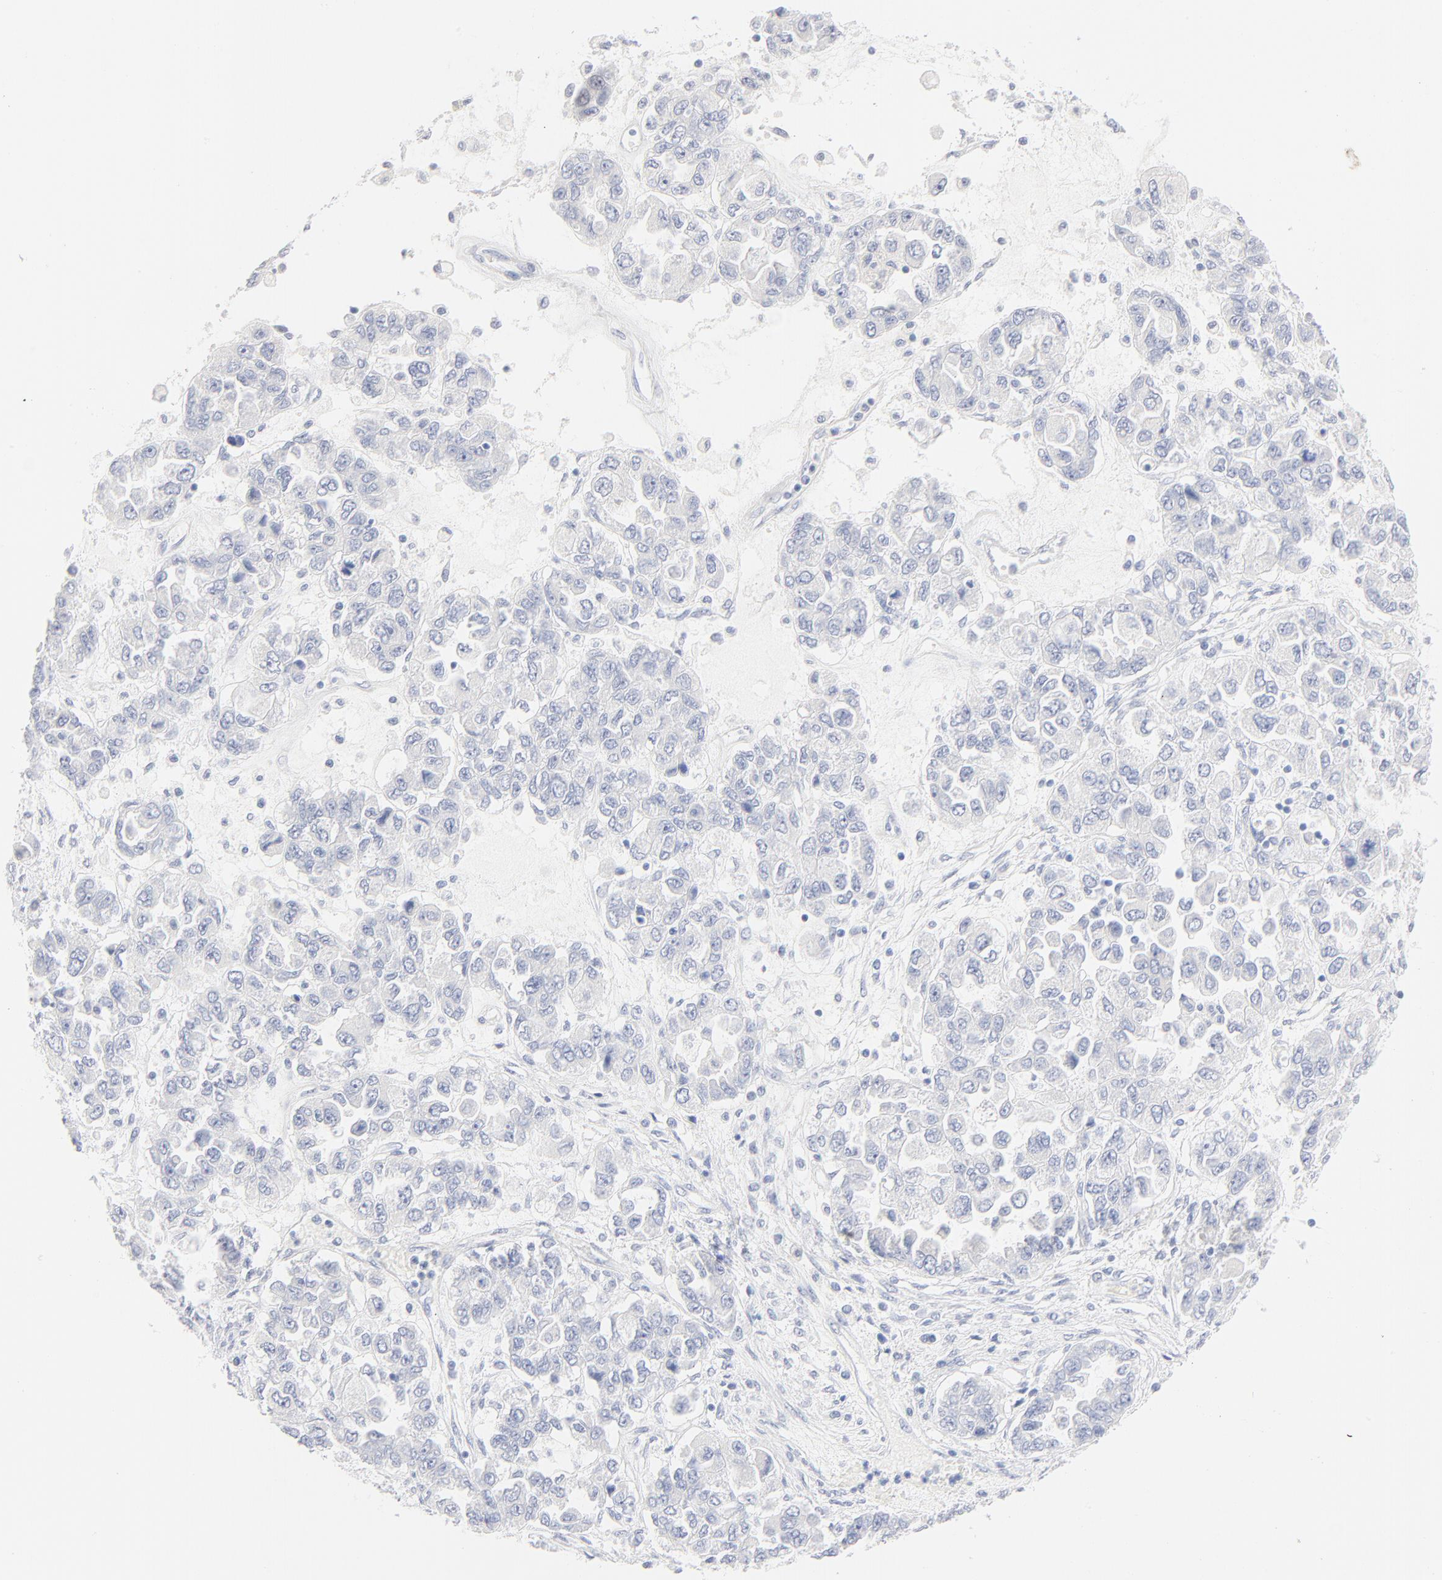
{"staining": {"intensity": "negative", "quantity": "none", "location": "none"}, "tissue": "ovarian cancer", "cell_type": "Tumor cells", "image_type": "cancer", "snomed": [{"axis": "morphology", "description": "Cystadenocarcinoma, serous, NOS"}, {"axis": "topography", "description": "Ovary"}], "caption": "A micrograph of human ovarian cancer is negative for staining in tumor cells.", "gene": "ONECUT1", "patient": {"sex": "female", "age": 84}}